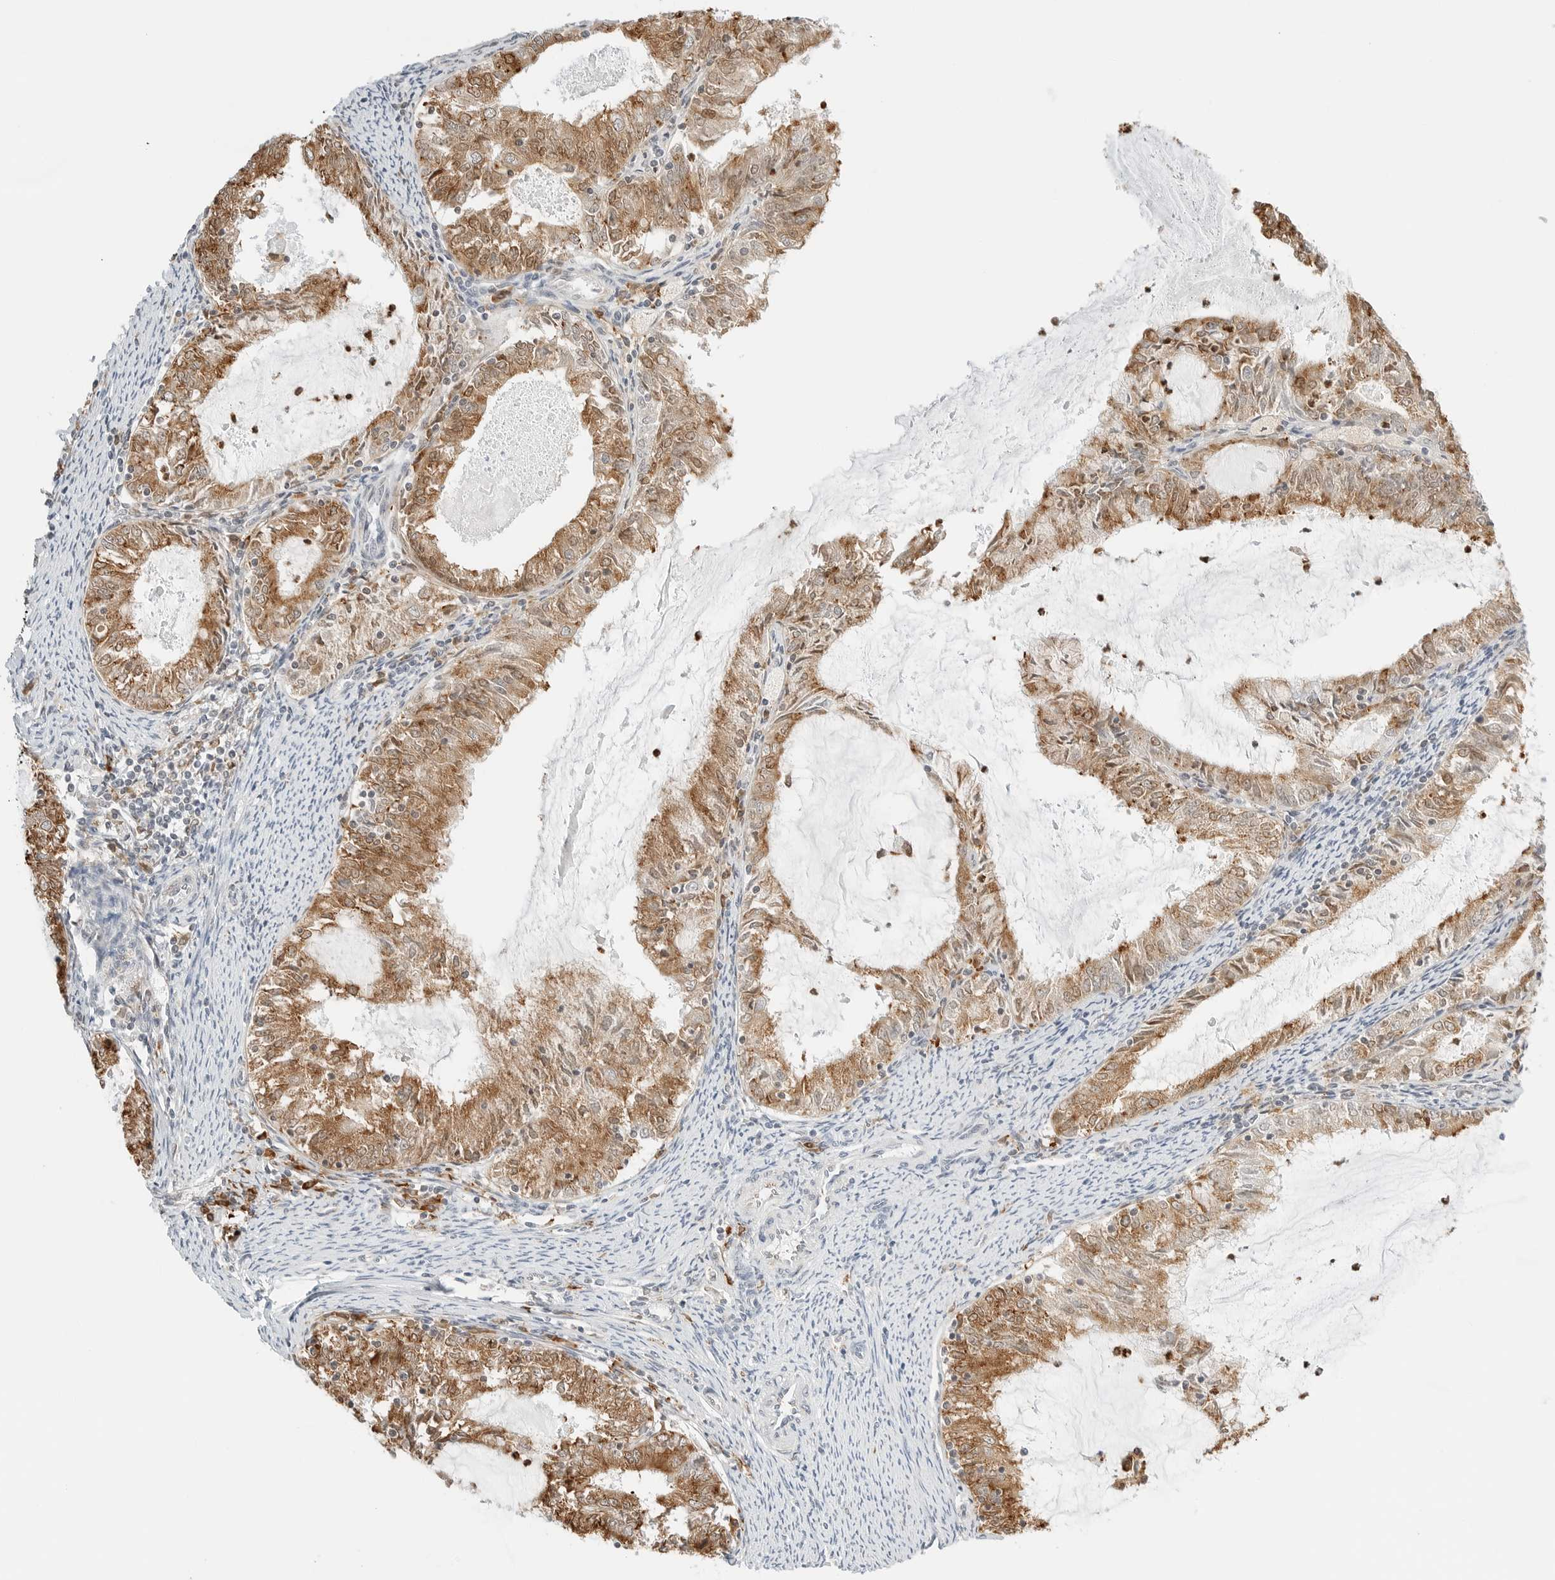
{"staining": {"intensity": "moderate", "quantity": ">75%", "location": "cytoplasmic/membranous"}, "tissue": "endometrial cancer", "cell_type": "Tumor cells", "image_type": "cancer", "snomed": [{"axis": "morphology", "description": "Adenocarcinoma, NOS"}, {"axis": "topography", "description": "Endometrium"}], "caption": "This is an image of IHC staining of endometrial cancer (adenocarcinoma), which shows moderate expression in the cytoplasmic/membranous of tumor cells.", "gene": "THEM4", "patient": {"sex": "female", "age": 57}}